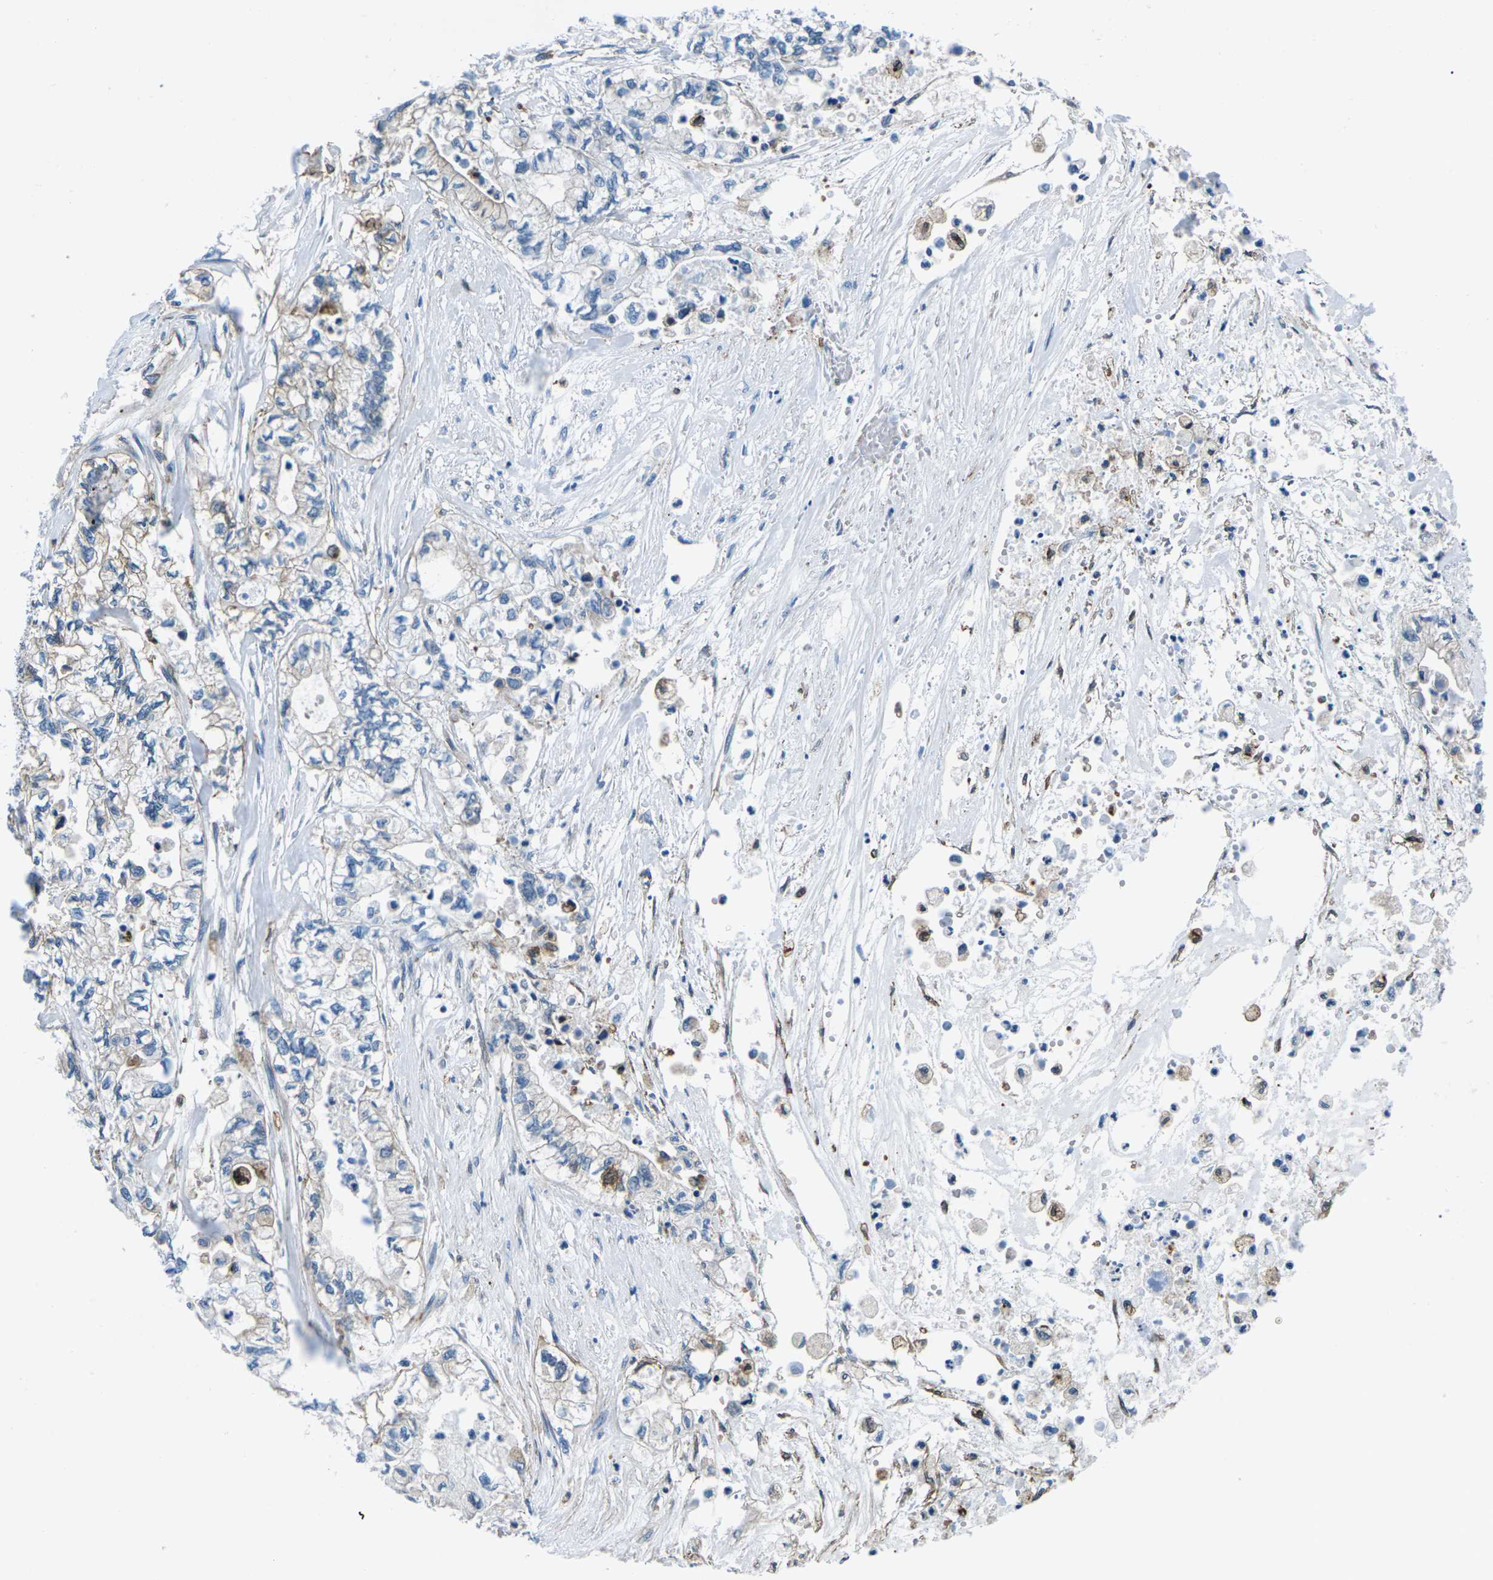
{"staining": {"intensity": "strong", "quantity": "25%-75%", "location": "cytoplasmic/membranous"}, "tissue": "pancreatic cancer", "cell_type": "Tumor cells", "image_type": "cancer", "snomed": [{"axis": "morphology", "description": "Adenocarcinoma, NOS"}, {"axis": "topography", "description": "Pancreas"}], "caption": "Tumor cells reveal high levels of strong cytoplasmic/membranous positivity in about 25%-75% of cells in pancreatic adenocarcinoma.", "gene": "SOCS4", "patient": {"sex": "male", "age": 79}}